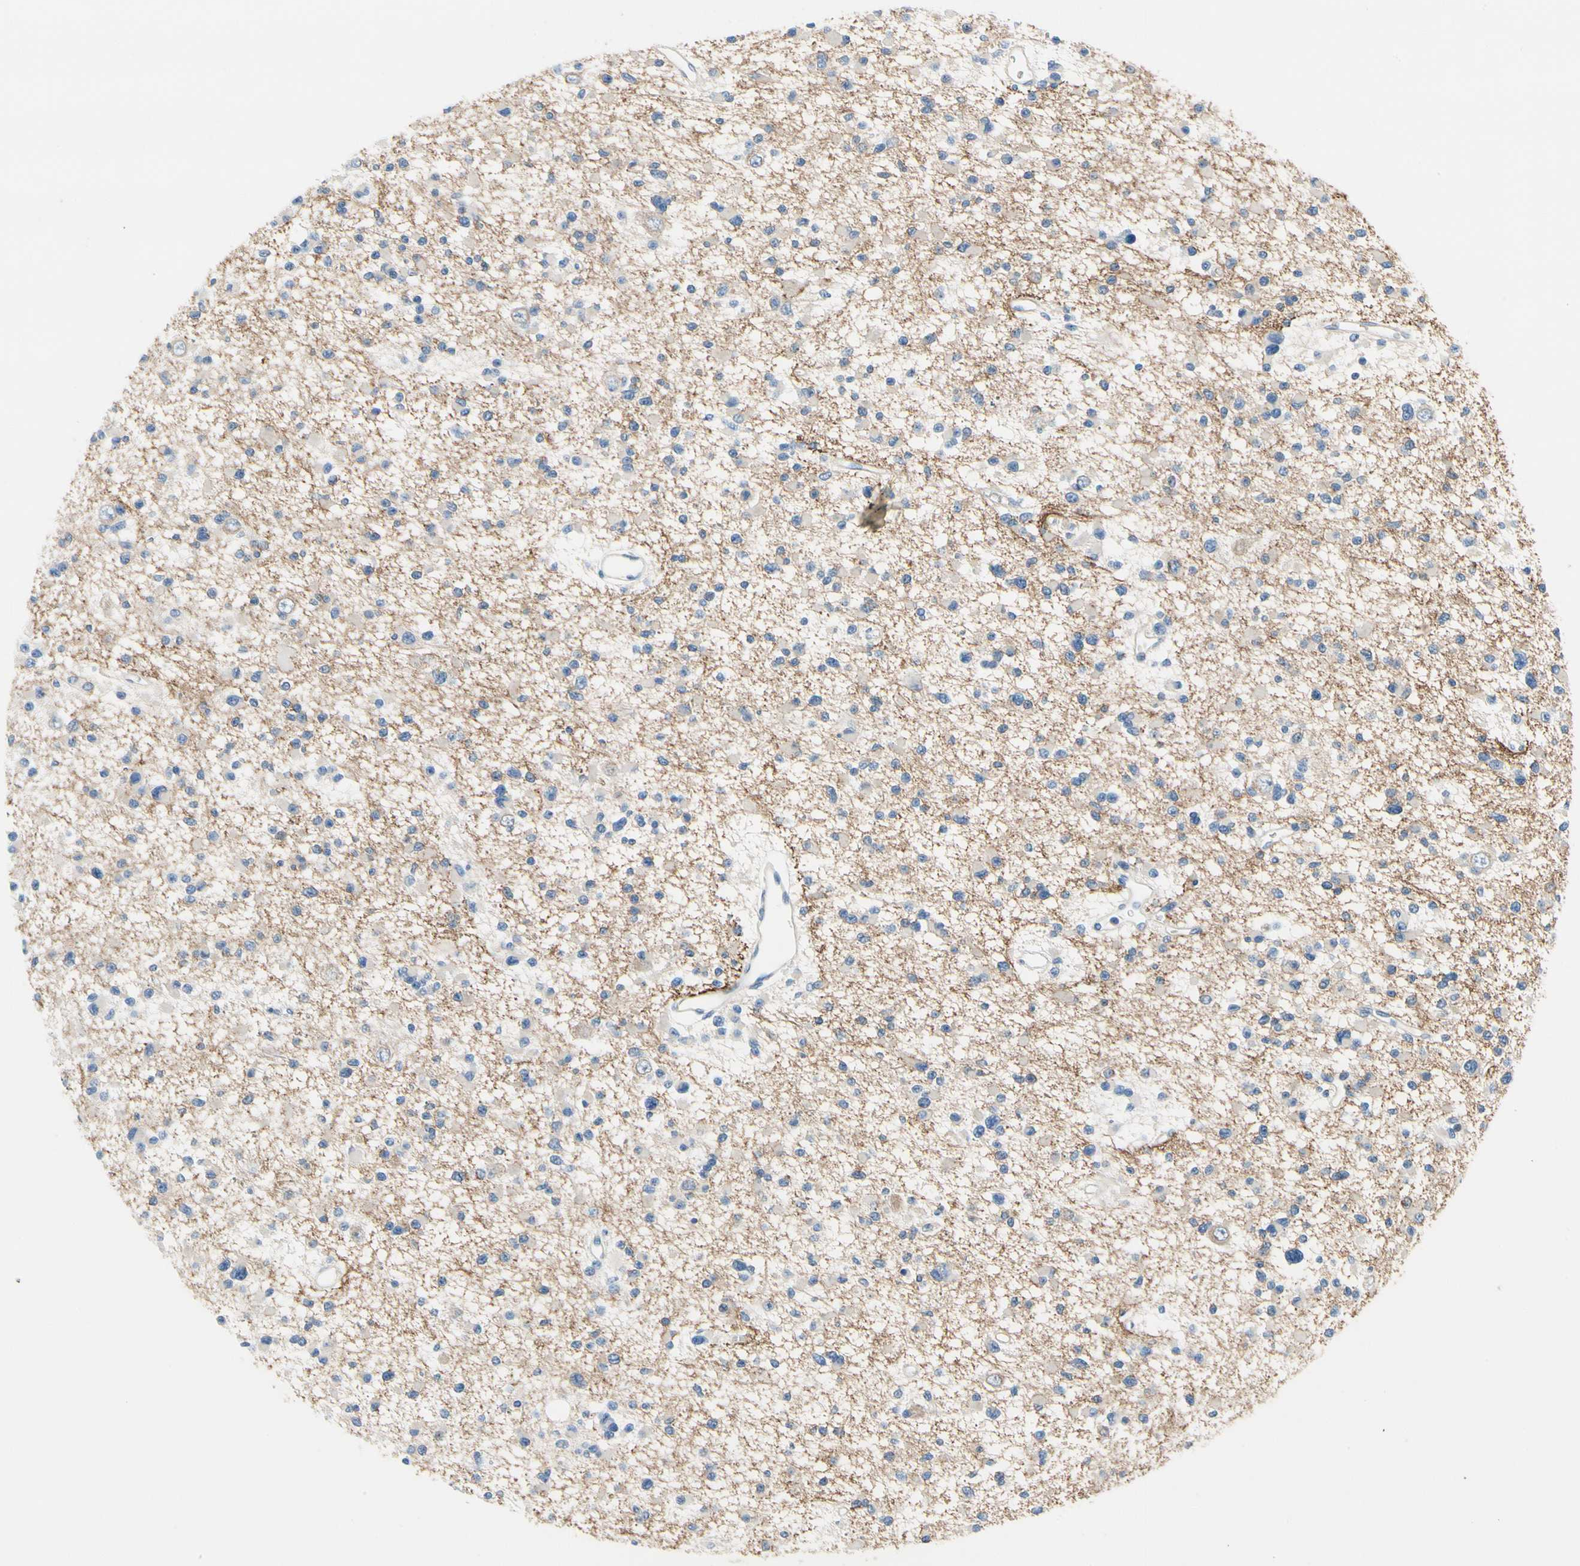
{"staining": {"intensity": "negative", "quantity": "none", "location": "none"}, "tissue": "glioma", "cell_type": "Tumor cells", "image_type": "cancer", "snomed": [{"axis": "morphology", "description": "Glioma, malignant, Low grade"}, {"axis": "topography", "description": "Brain"}], "caption": "IHC histopathology image of neoplastic tissue: malignant glioma (low-grade) stained with DAB demonstrates no significant protein expression in tumor cells.", "gene": "STXBP1", "patient": {"sex": "female", "age": 22}}